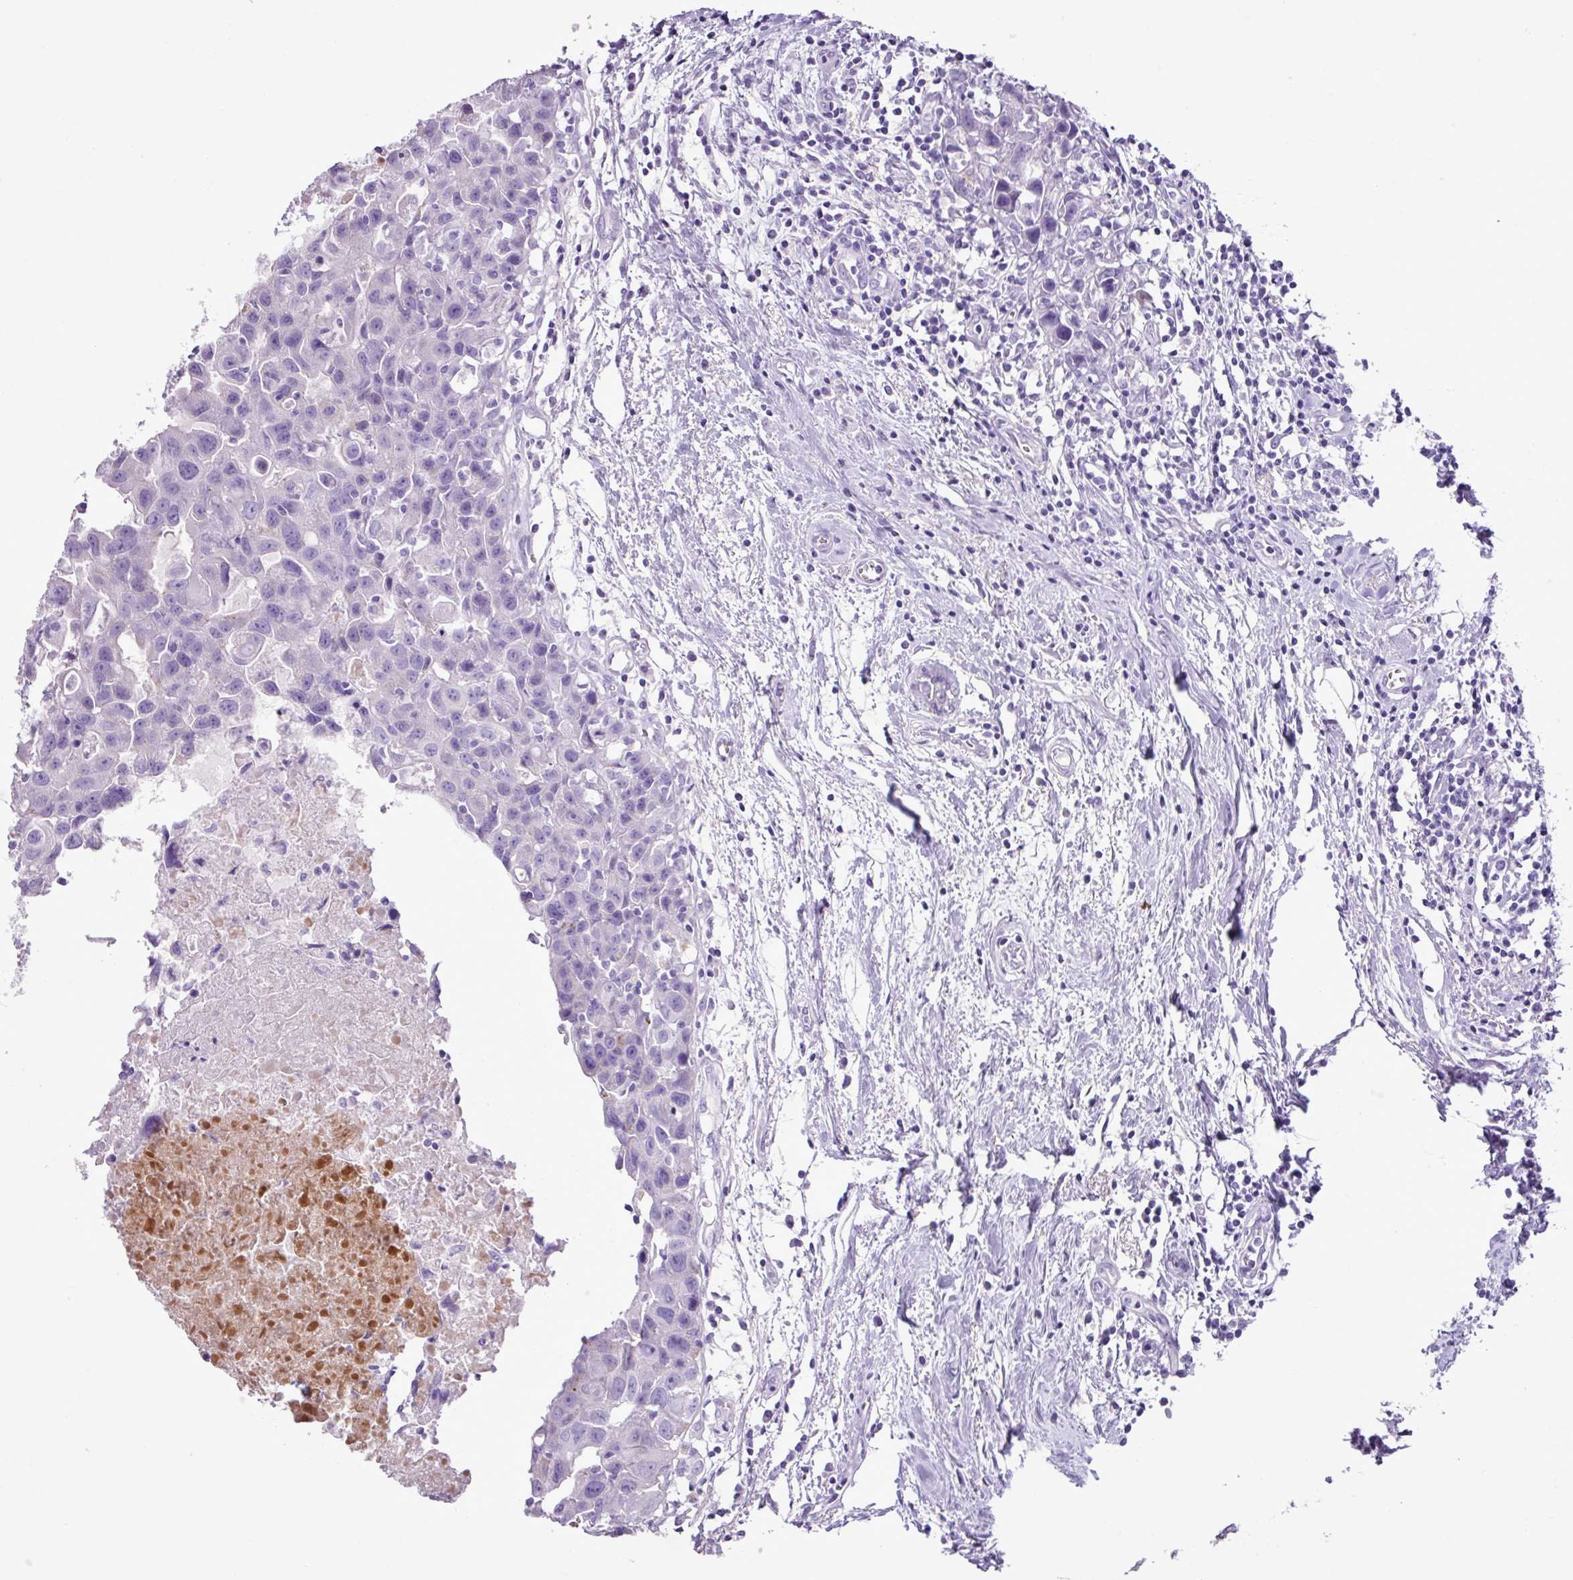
{"staining": {"intensity": "negative", "quantity": "none", "location": "none"}, "tissue": "breast cancer", "cell_type": "Tumor cells", "image_type": "cancer", "snomed": [{"axis": "morphology", "description": "Carcinoma, NOS"}, {"axis": "topography", "description": "Breast"}], "caption": "A photomicrograph of human breast carcinoma is negative for staining in tumor cells.", "gene": "ZSCAN5A", "patient": {"sex": "female", "age": 60}}